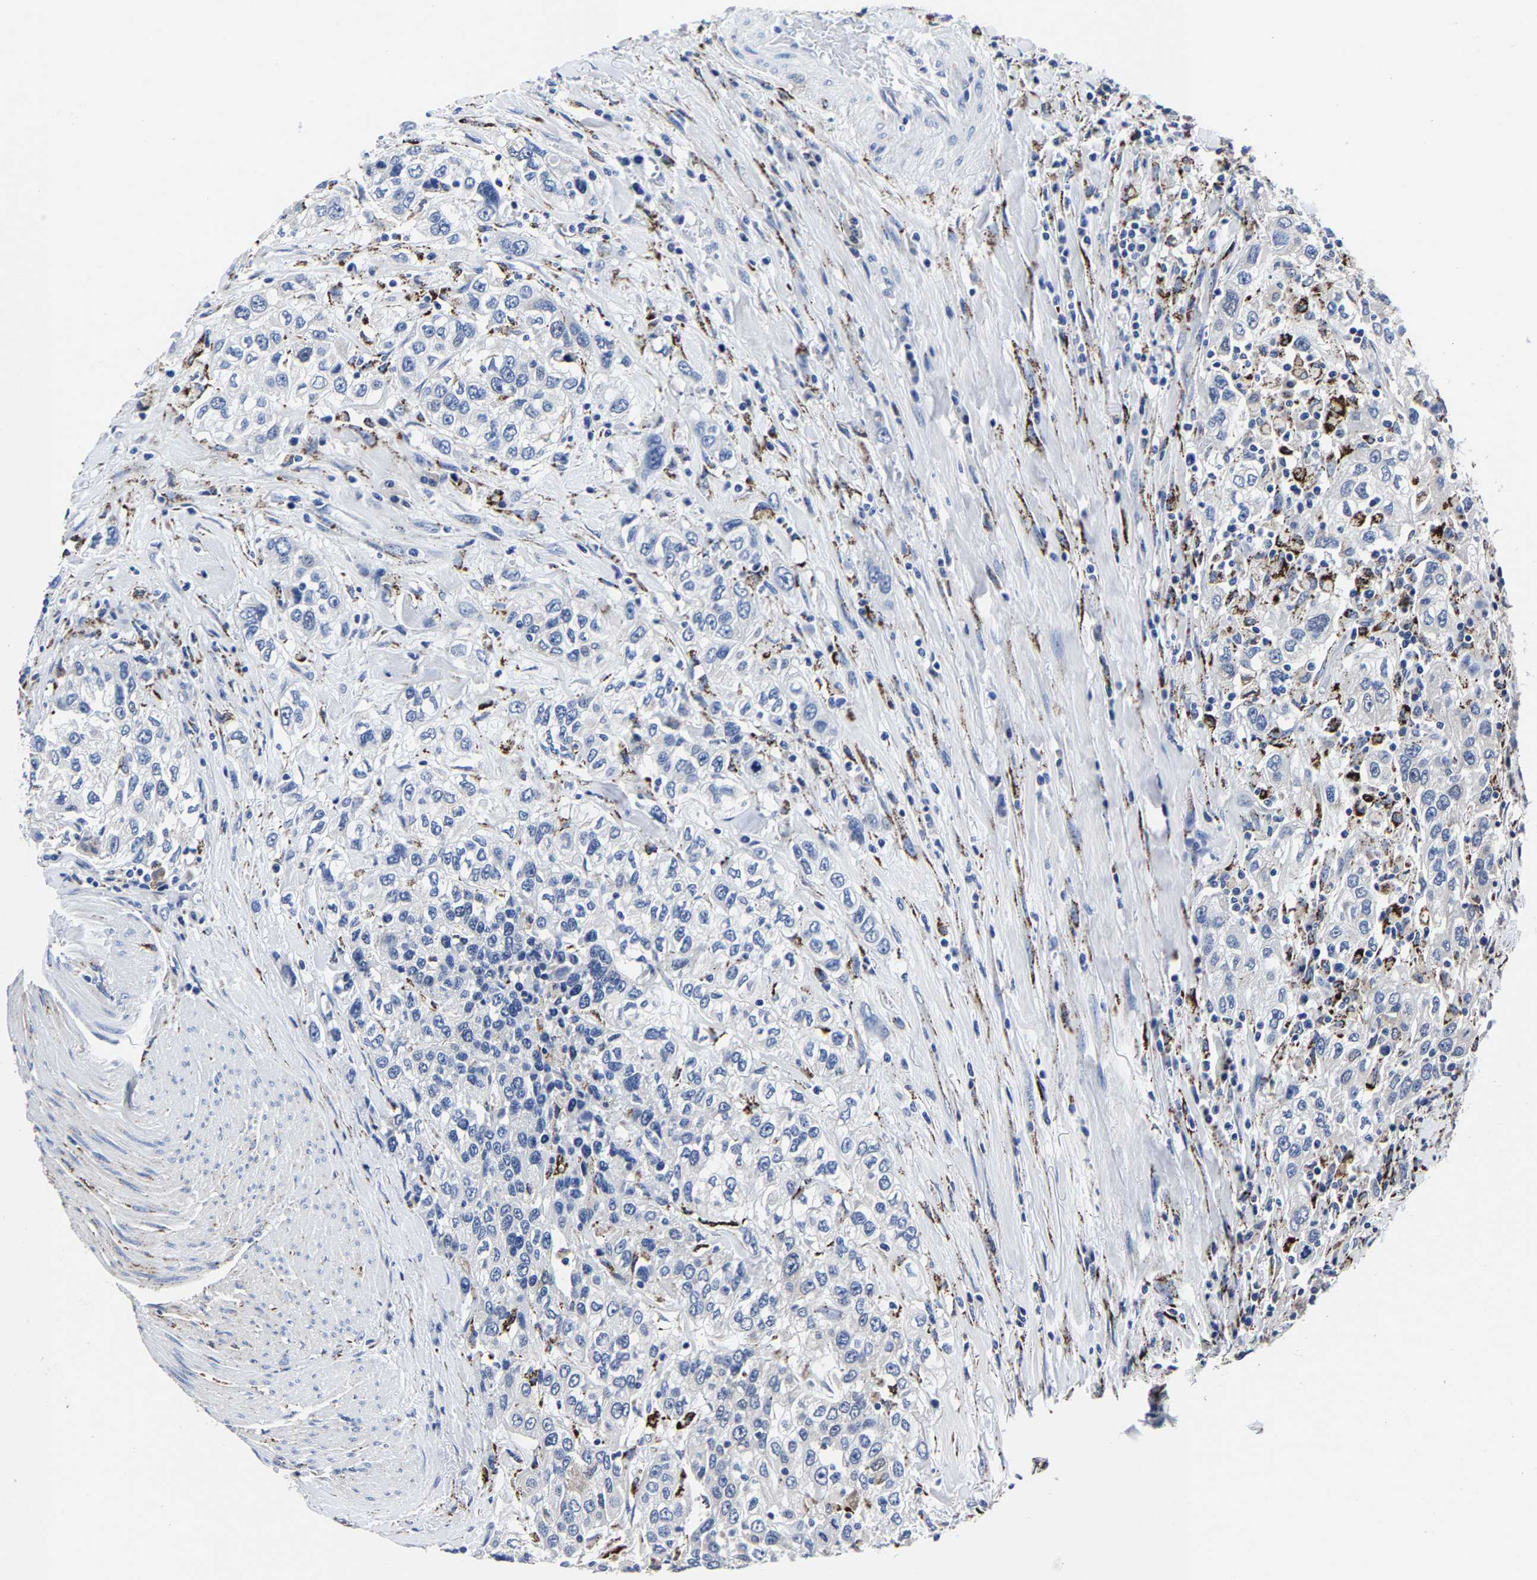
{"staining": {"intensity": "negative", "quantity": "none", "location": "none"}, "tissue": "urothelial cancer", "cell_type": "Tumor cells", "image_type": "cancer", "snomed": [{"axis": "morphology", "description": "Urothelial carcinoma, High grade"}, {"axis": "topography", "description": "Urinary bladder"}], "caption": "This is an IHC photomicrograph of urothelial carcinoma (high-grade). There is no positivity in tumor cells.", "gene": "PSPH", "patient": {"sex": "female", "age": 80}}